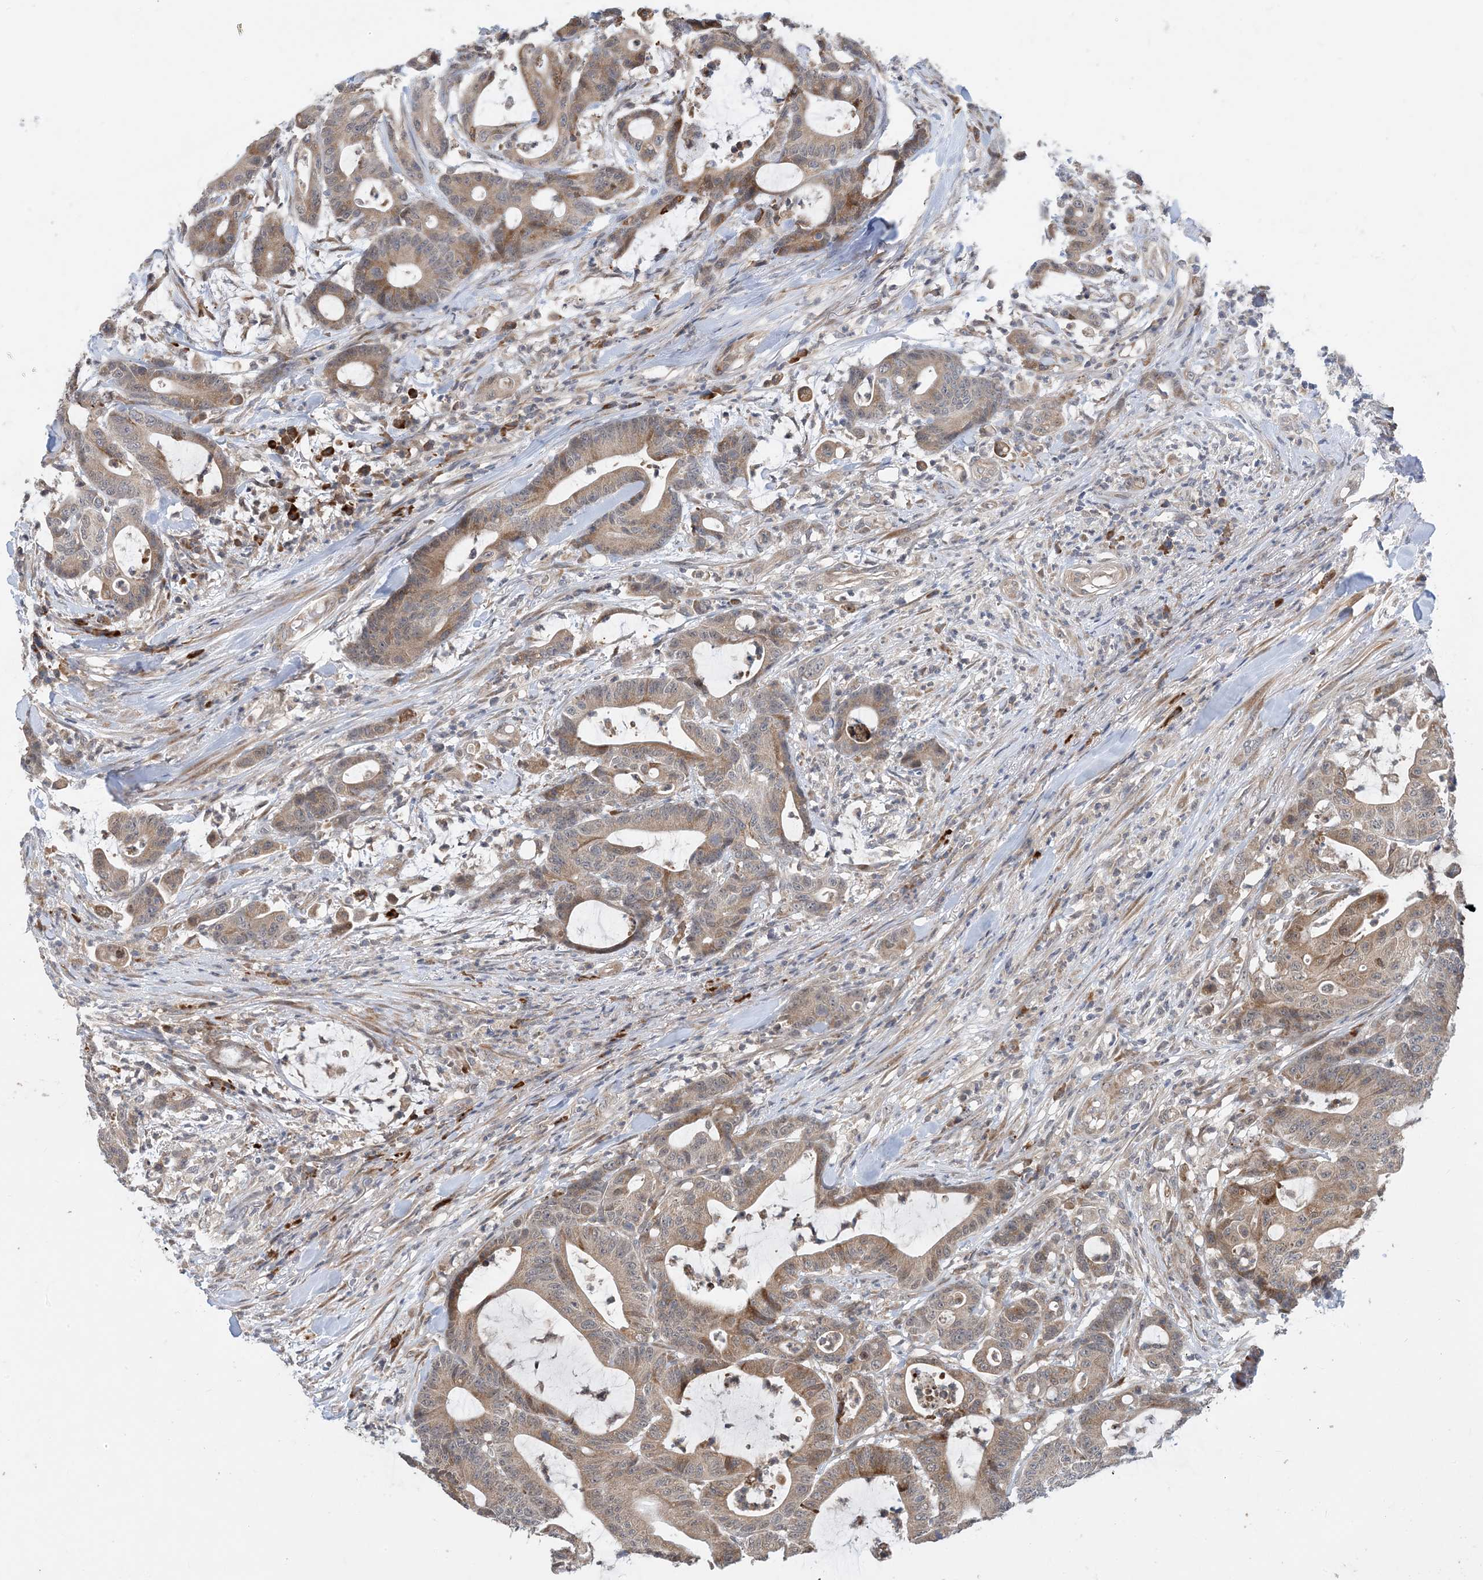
{"staining": {"intensity": "moderate", "quantity": ">75%", "location": "cytoplasmic/membranous"}, "tissue": "colorectal cancer", "cell_type": "Tumor cells", "image_type": "cancer", "snomed": [{"axis": "morphology", "description": "Adenocarcinoma, NOS"}, {"axis": "topography", "description": "Colon"}], "caption": "Protein staining by immunohistochemistry (IHC) displays moderate cytoplasmic/membranous positivity in about >75% of tumor cells in colorectal cancer.", "gene": "PHOSPHO2", "patient": {"sex": "female", "age": 84}}